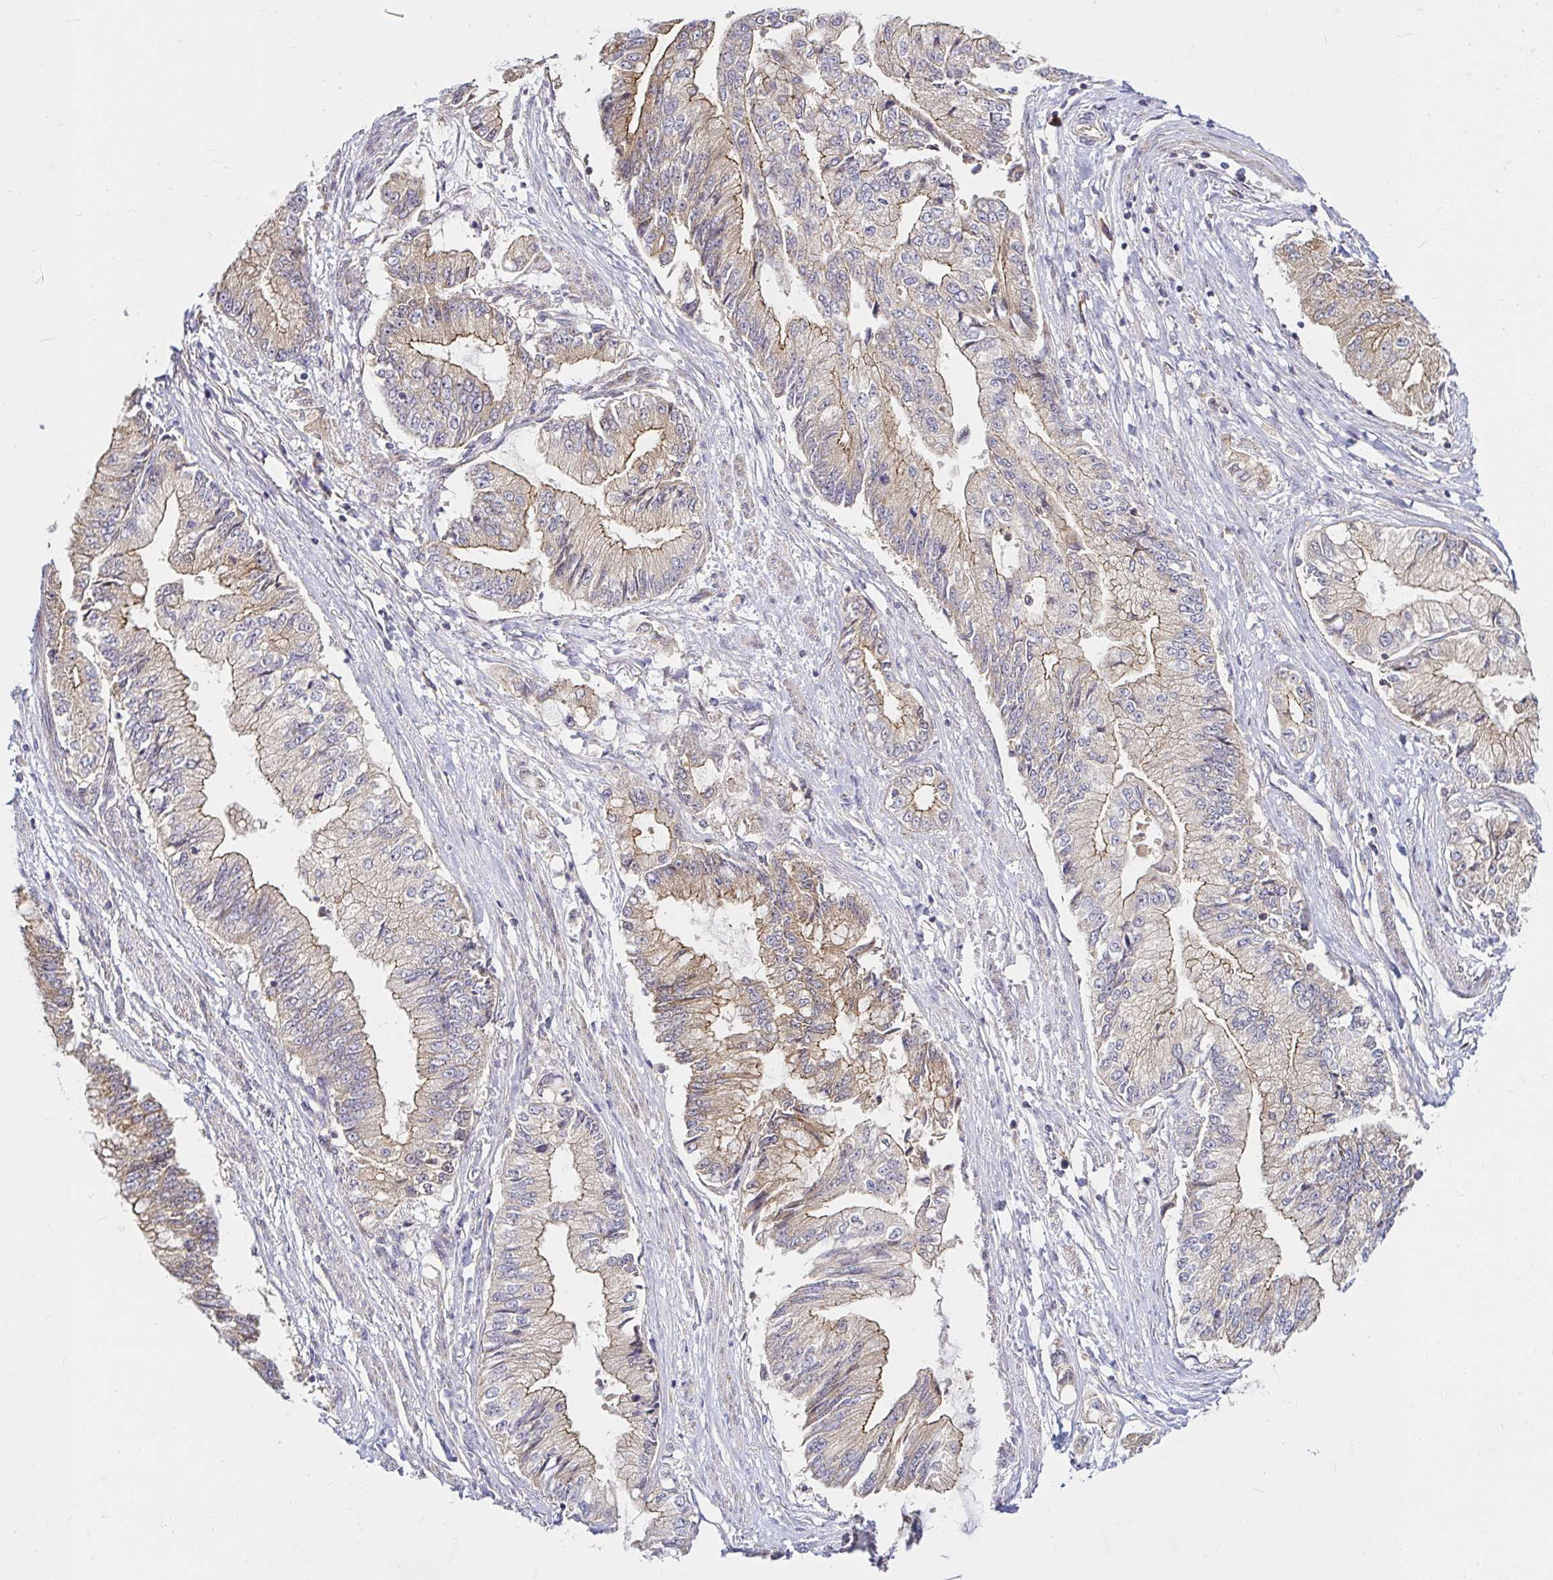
{"staining": {"intensity": "moderate", "quantity": "25%-75%", "location": "cytoplasmic/membranous"}, "tissue": "stomach cancer", "cell_type": "Tumor cells", "image_type": "cancer", "snomed": [{"axis": "morphology", "description": "Adenocarcinoma, NOS"}, {"axis": "topography", "description": "Stomach, upper"}], "caption": "Protein staining of stomach adenocarcinoma tissue shows moderate cytoplasmic/membranous expression in about 25%-75% of tumor cells.", "gene": "ARHGEF37", "patient": {"sex": "female", "age": 74}}